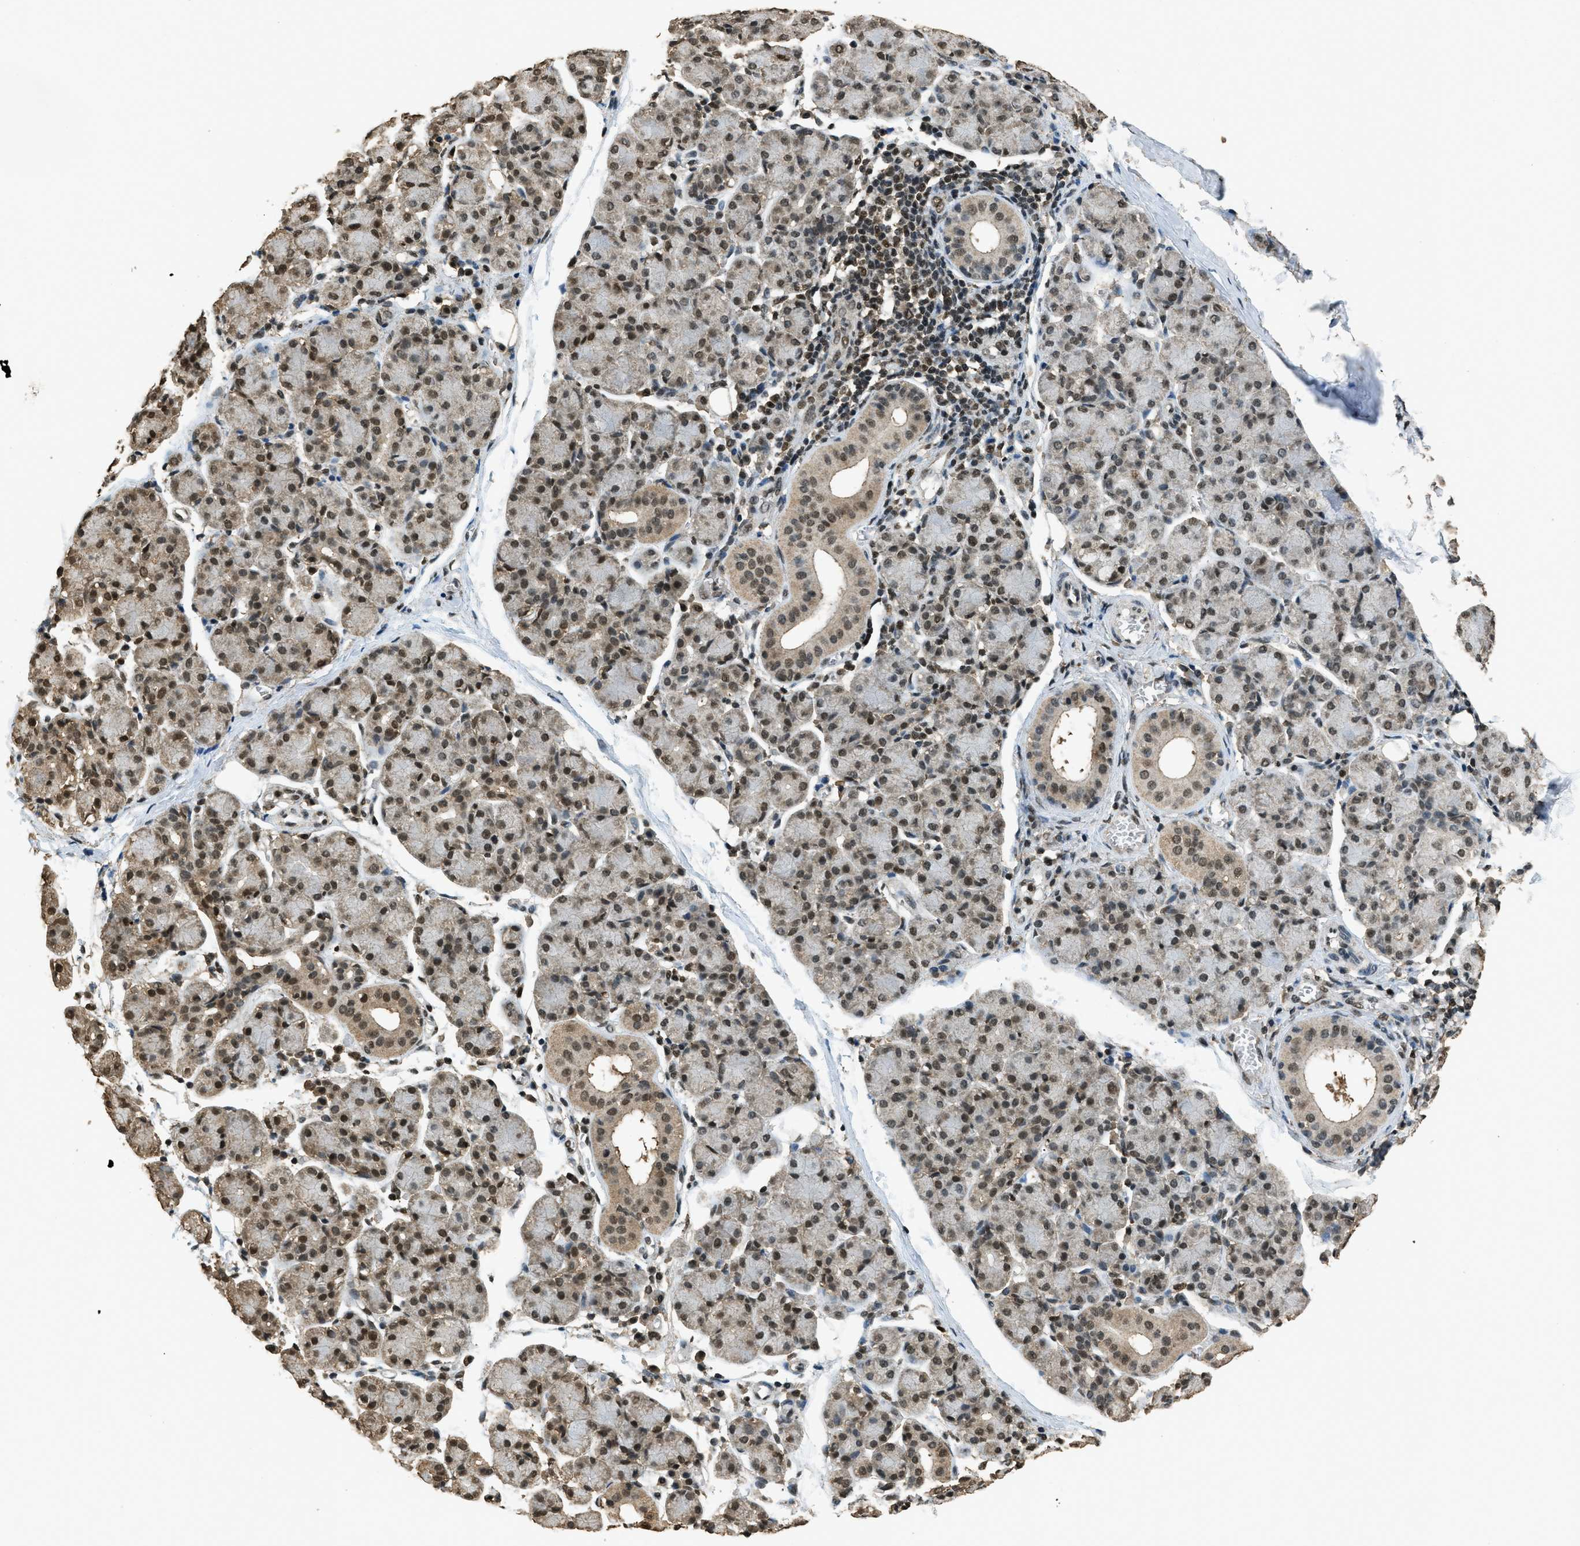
{"staining": {"intensity": "moderate", "quantity": ">75%", "location": "nuclear"}, "tissue": "salivary gland", "cell_type": "Glandular cells", "image_type": "normal", "snomed": [{"axis": "morphology", "description": "Normal tissue, NOS"}, {"axis": "morphology", "description": "Inflammation, NOS"}, {"axis": "topography", "description": "Lymph node"}, {"axis": "topography", "description": "Salivary gland"}], "caption": "Moderate nuclear positivity is identified in approximately >75% of glandular cells in unremarkable salivary gland. The protein is stained brown, and the nuclei are stained in blue (DAB IHC with brightfield microscopy, high magnification).", "gene": "MYB", "patient": {"sex": "male", "age": 3}}